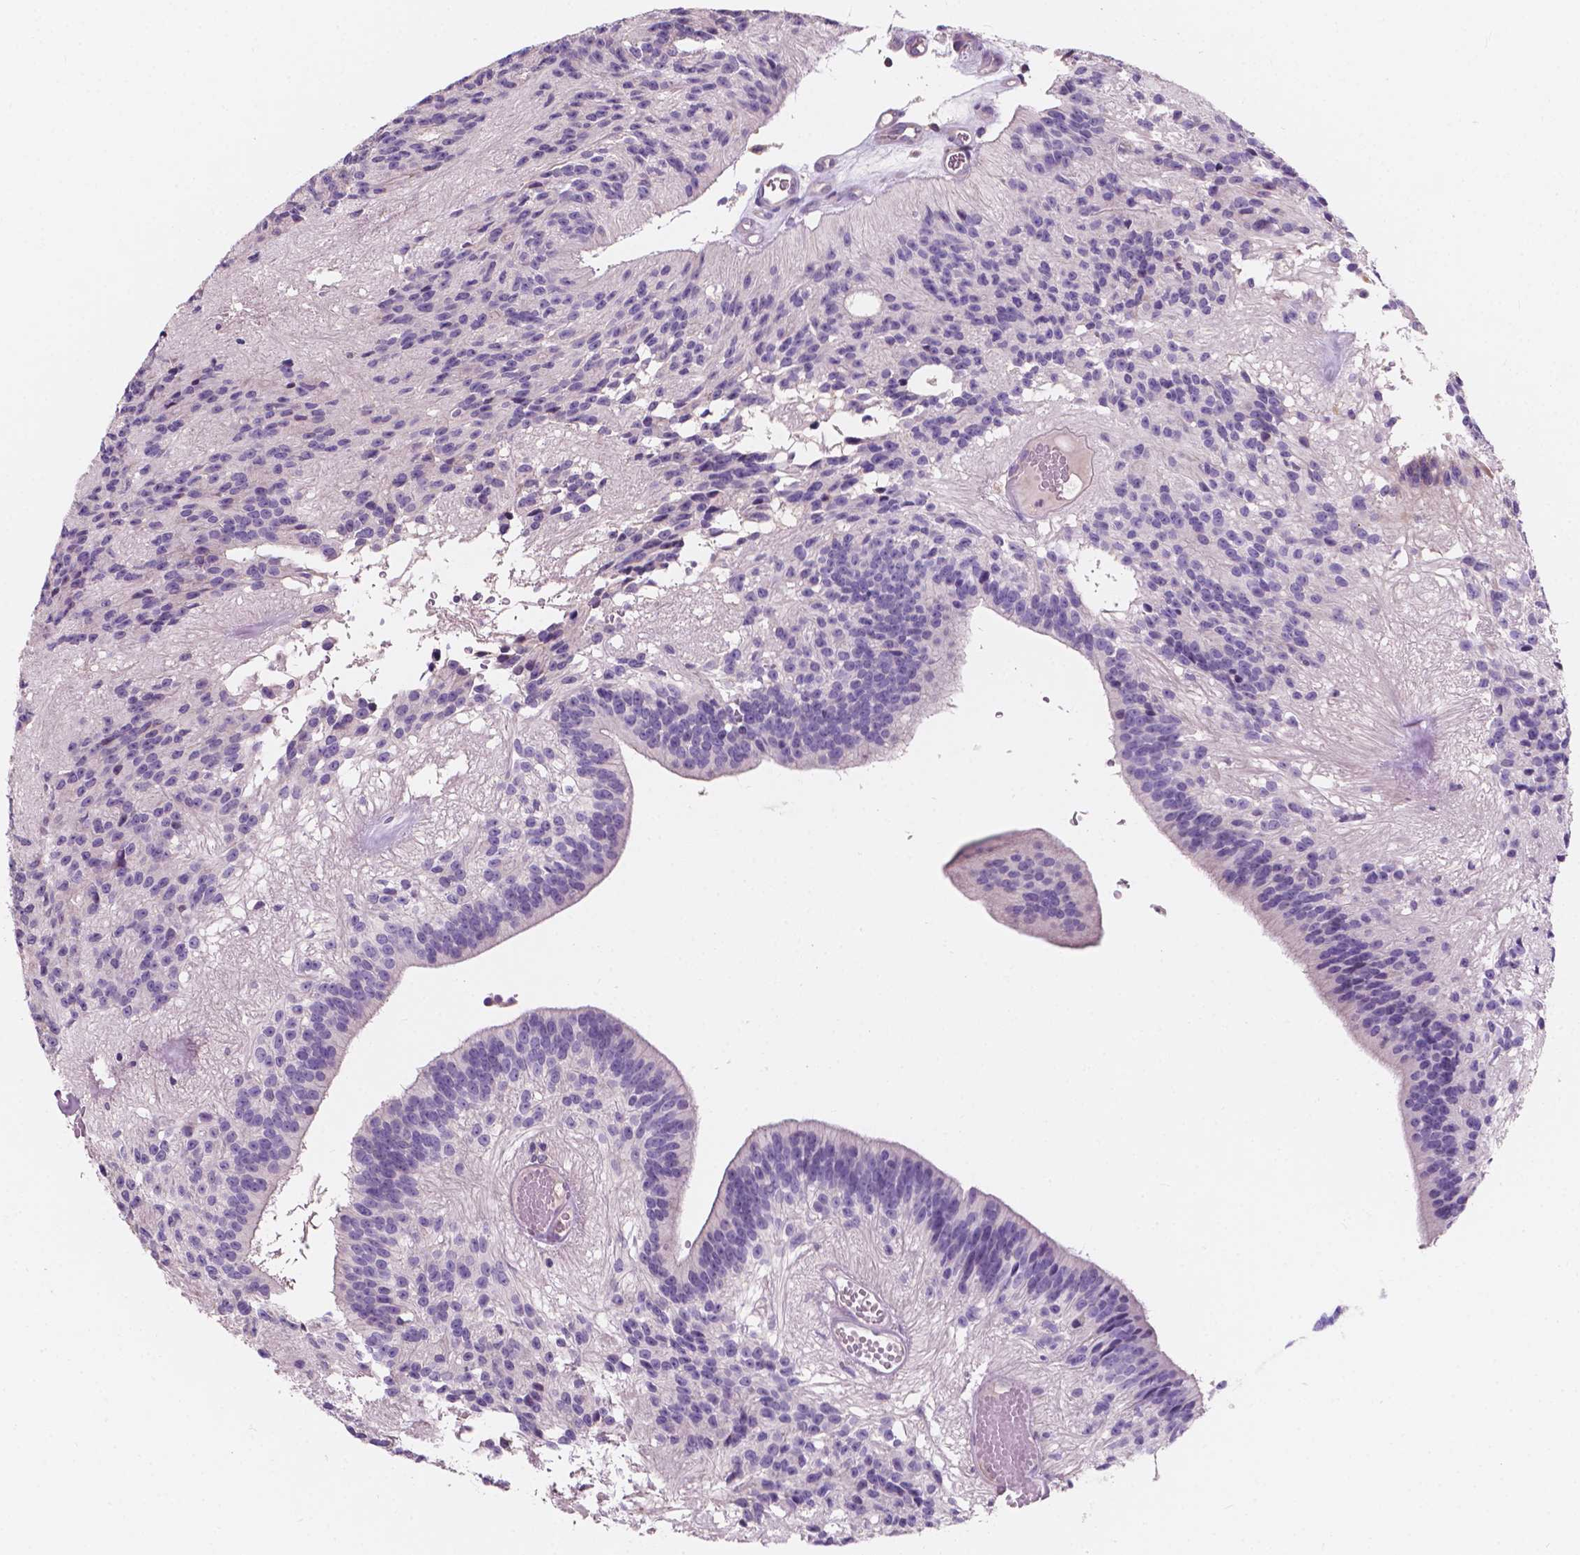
{"staining": {"intensity": "negative", "quantity": "none", "location": "none"}, "tissue": "glioma", "cell_type": "Tumor cells", "image_type": "cancer", "snomed": [{"axis": "morphology", "description": "Glioma, malignant, Low grade"}, {"axis": "topography", "description": "Brain"}], "caption": "There is no significant staining in tumor cells of malignant low-grade glioma. The staining is performed using DAB (3,3'-diaminobenzidine) brown chromogen with nuclei counter-stained in using hematoxylin.", "gene": "IREB2", "patient": {"sex": "male", "age": 31}}